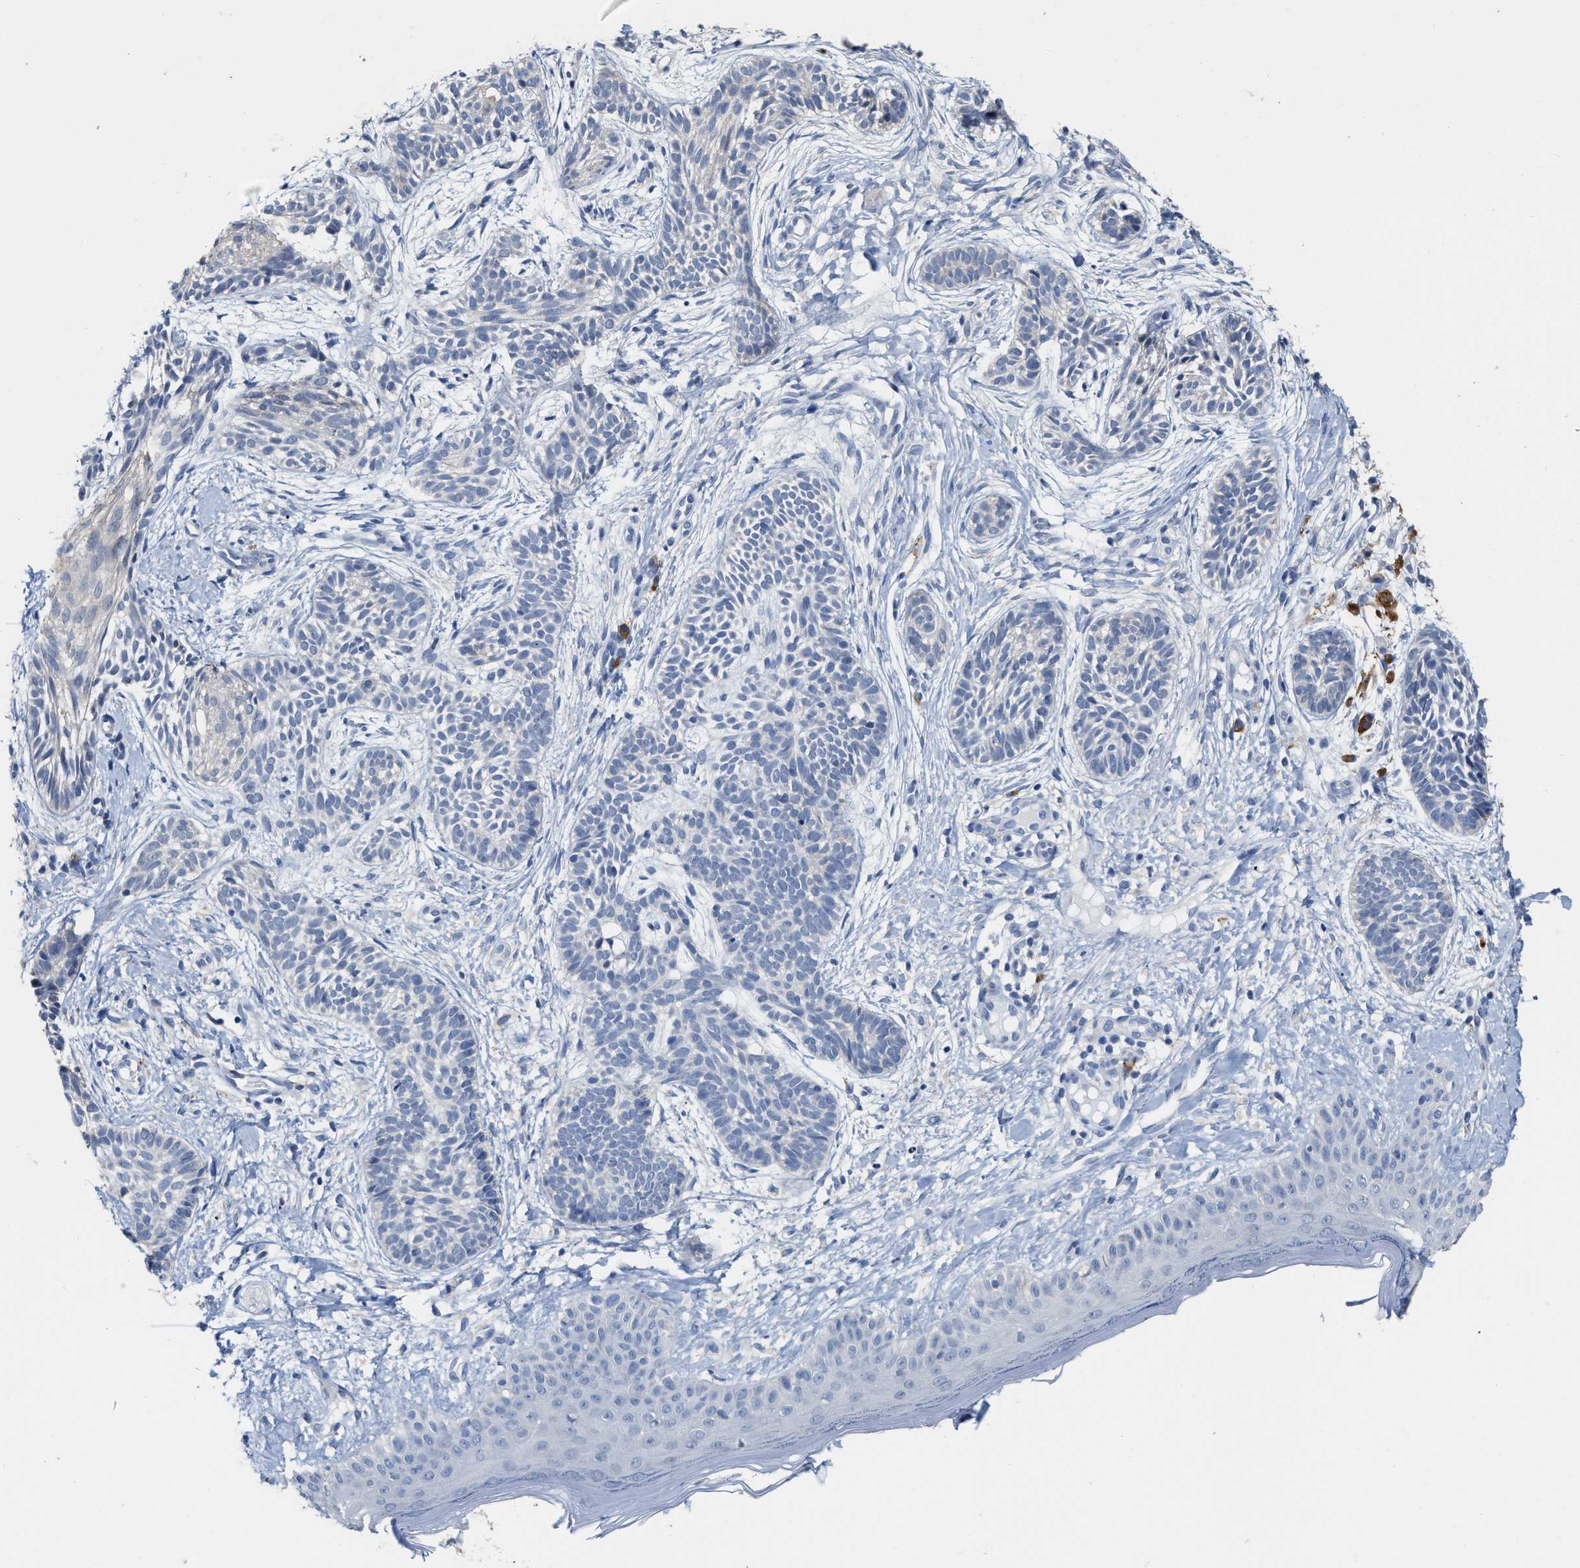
{"staining": {"intensity": "negative", "quantity": "none", "location": "none"}, "tissue": "skin cancer", "cell_type": "Tumor cells", "image_type": "cancer", "snomed": [{"axis": "morphology", "description": "Normal tissue, NOS"}, {"axis": "morphology", "description": "Basal cell carcinoma"}, {"axis": "topography", "description": "Skin"}], "caption": "There is no significant staining in tumor cells of skin cancer.", "gene": "RYR2", "patient": {"sex": "male", "age": 63}}